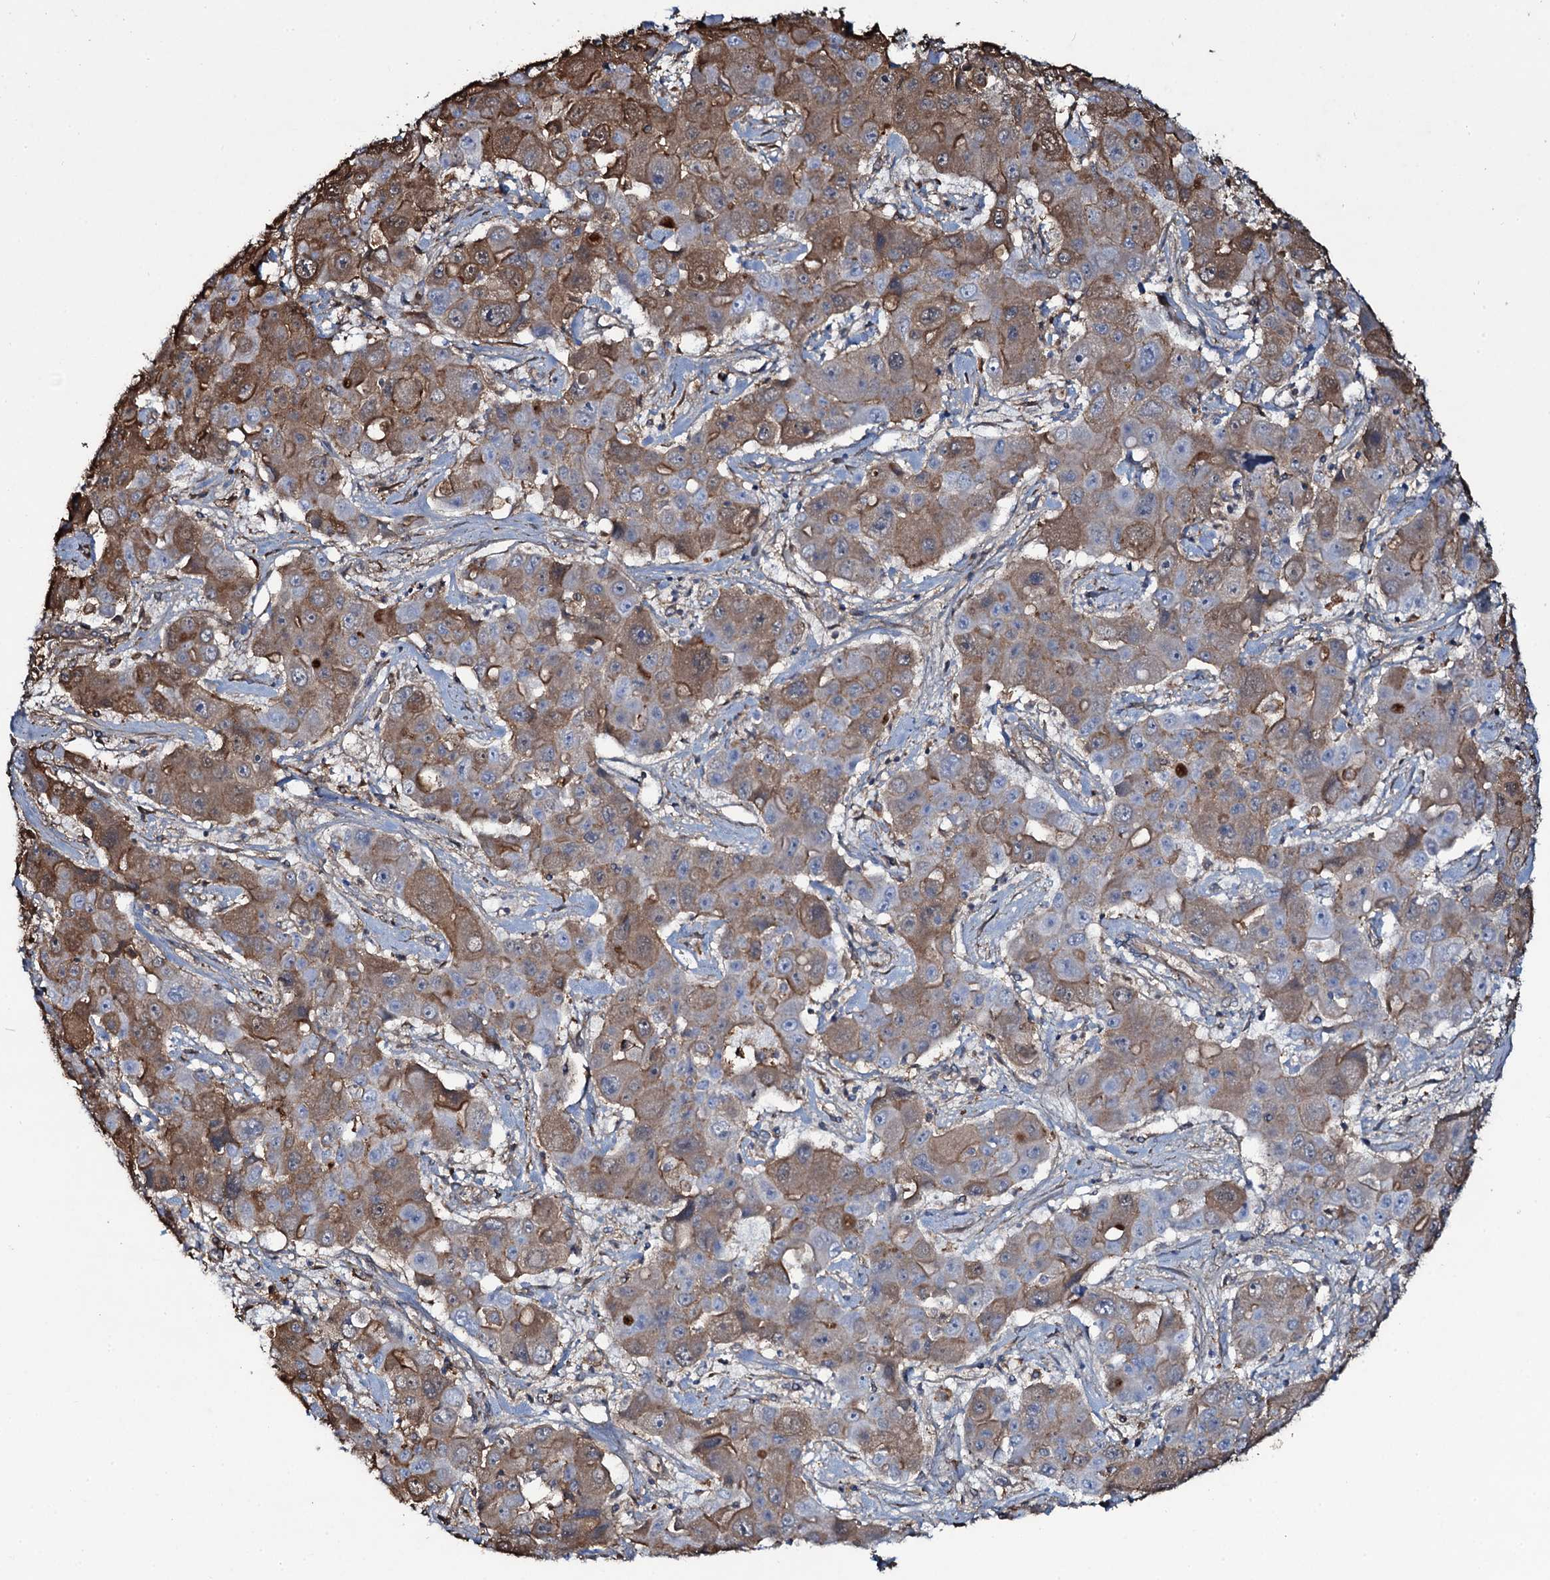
{"staining": {"intensity": "moderate", "quantity": ">75%", "location": "cytoplasmic/membranous"}, "tissue": "liver cancer", "cell_type": "Tumor cells", "image_type": "cancer", "snomed": [{"axis": "morphology", "description": "Cholangiocarcinoma"}, {"axis": "topography", "description": "Liver"}], "caption": "The immunohistochemical stain highlights moderate cytoplasmic/membranous positivity in tumor cells of liver cancer tissue.", "gene": "EDN1", "patient": {"sex": "male", "age": 67}}